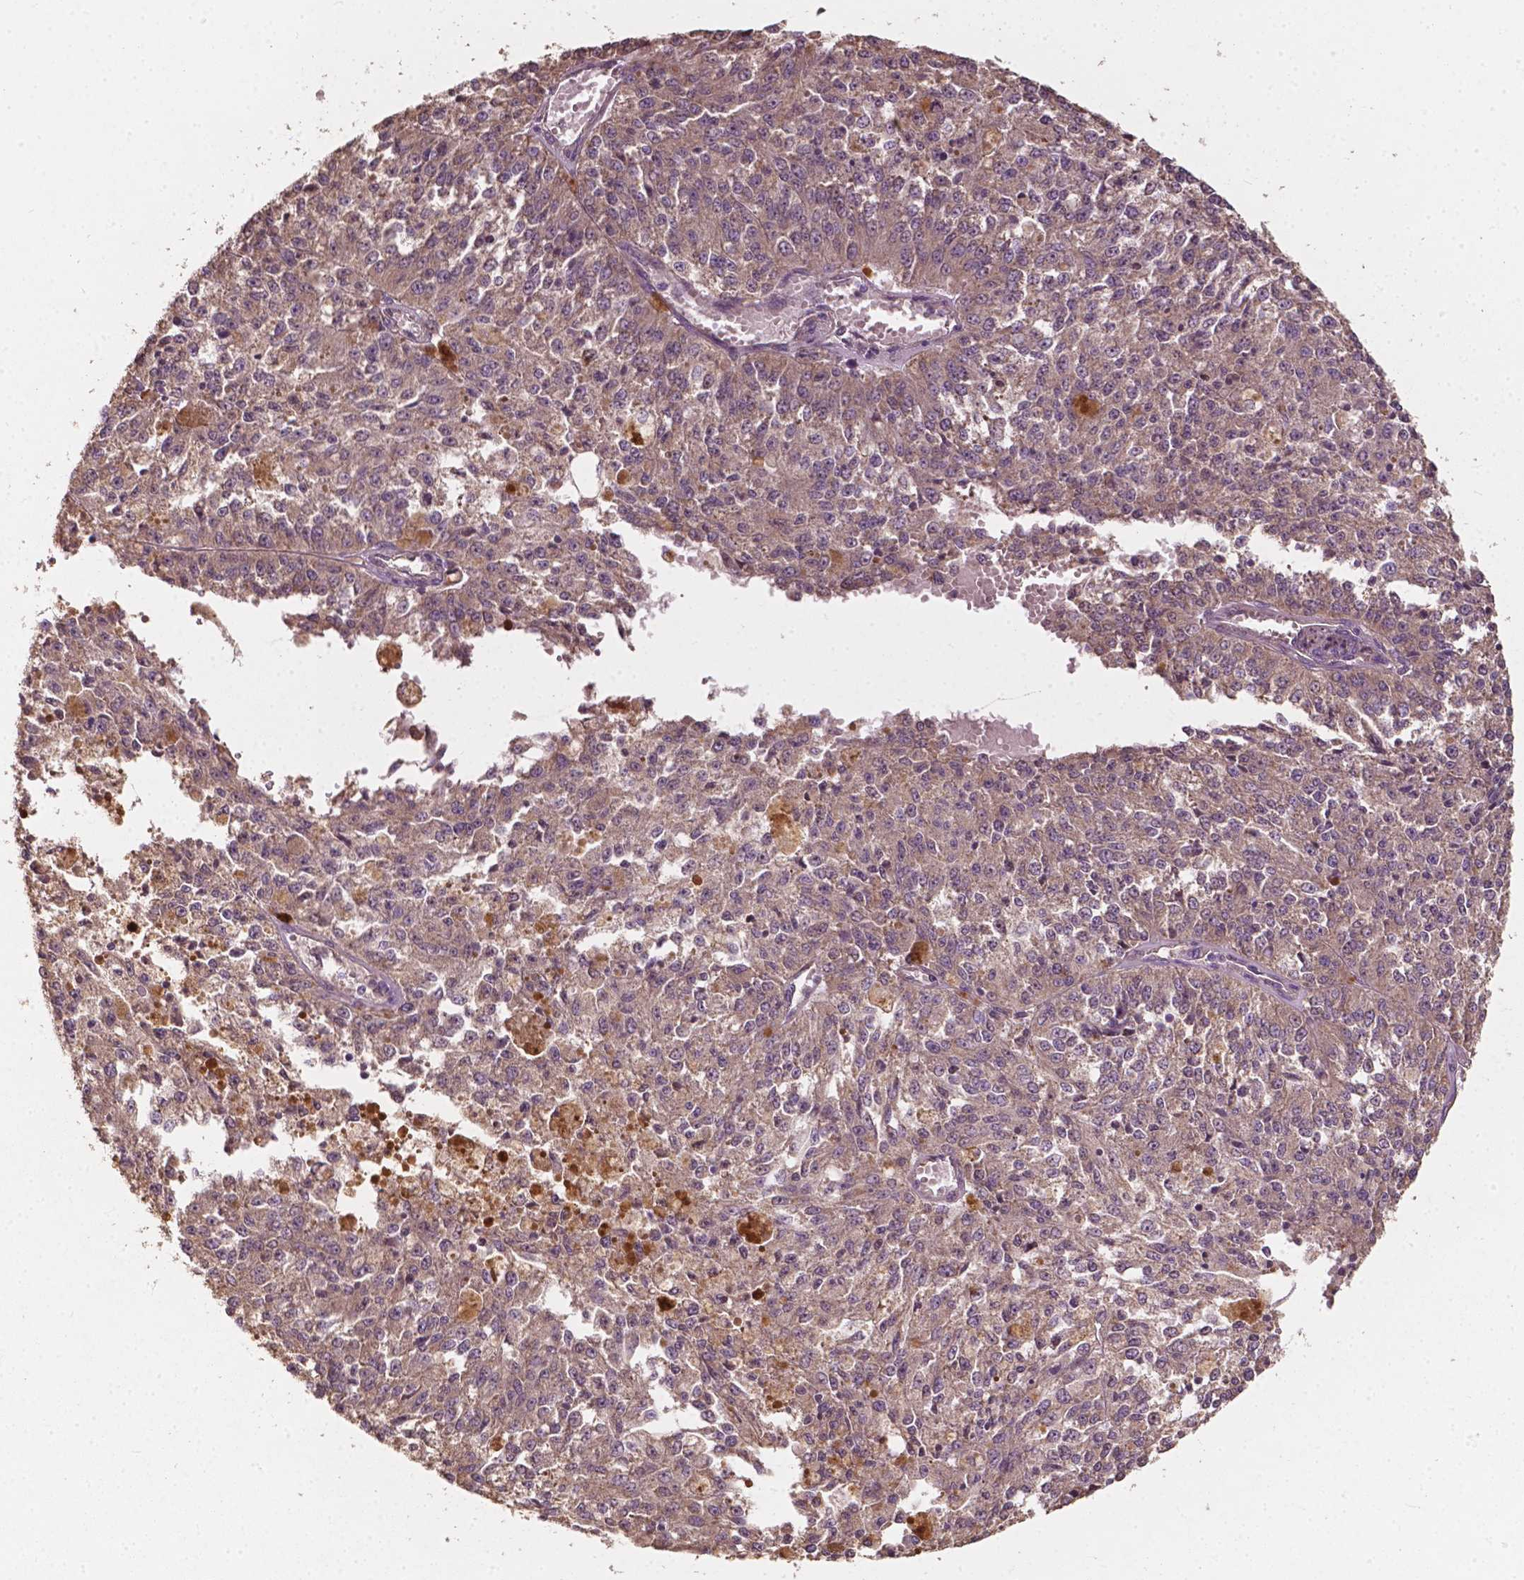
{"staining": {"intensity": "weak", "quantity": "25%-75%", "location": "cytoplasmic/membranous"}, "tissue": "melanoma", "cell_type": "Tumor cells", "image_type": "cancer", "snomed": [{"axis": "morphology", "description": "Malignant melanoma, Metastatic site"}, {"axis": "topography", "description": "Lymph node"}], "caption": "High-magnification brightfield microscopy of malignant melanoma (metastatic site) stained with DAB (brown) and counterstained with hematoxylin (blue). tumor cells exhibit weak cytoplasmic/membranous expression is appreciated in about25%-75% of cells. The protein is stained brown, and the nuclei are stained in blue (DAB IHC with brightfield microscopy, high magnification).", "gene": "G3BP1", "patient": {"sex": "female", "age": 64}}